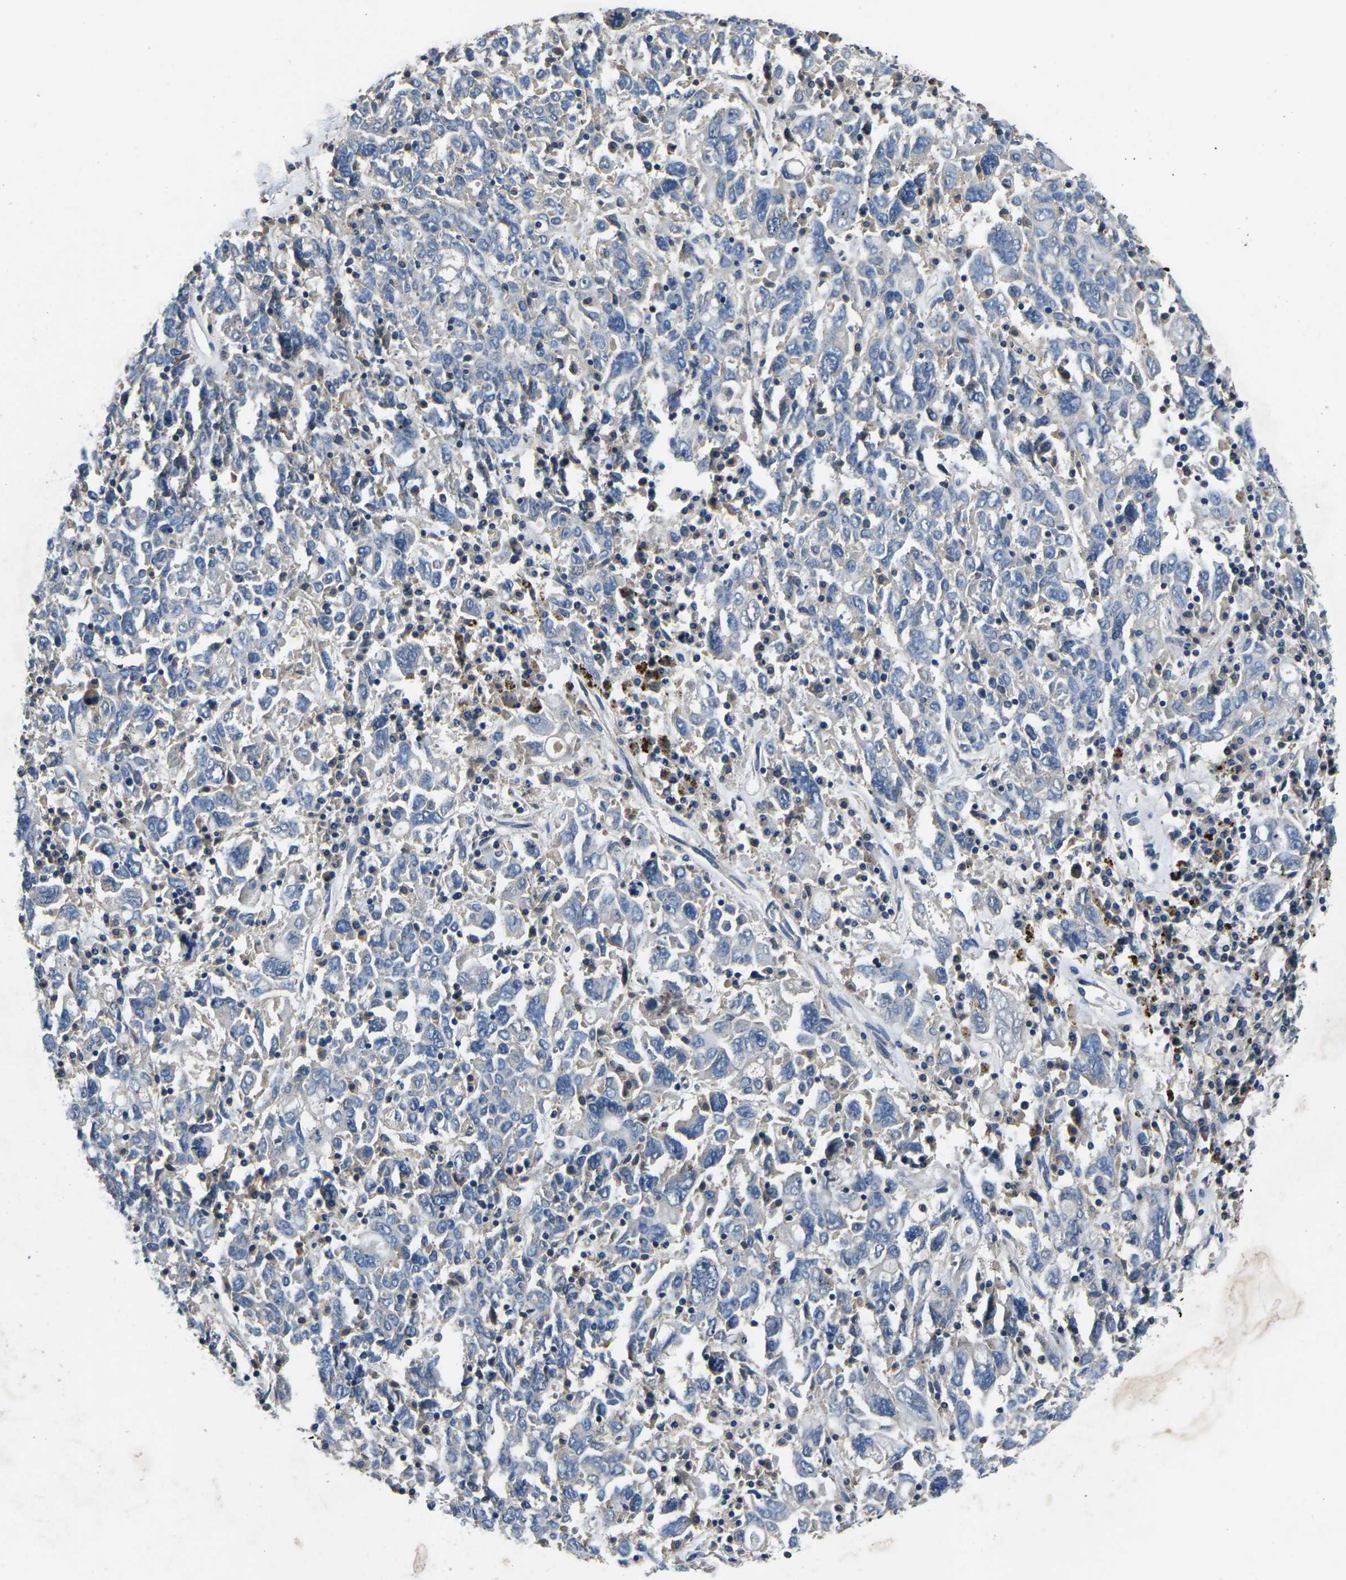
{"staining": {"intensity": "negative", "quantity": "none", "location": "none"}, "tissue": "ovarian cancer", "cell_type": "Tumor cells", "image_type": "cancer", "snomed": [{"axis": "morphology", "description": "Carcinoma, endometroid"}, {"axis": "topography", "description": "Ovary"}], "caption": "Immunohistochemistry image of ovarian endometroid carcinoma stained for a protein (brown), which shows no expression in tumor cells.", "gene": "PDCD6IP", "patient": {"sex": "female", "age": 62}}